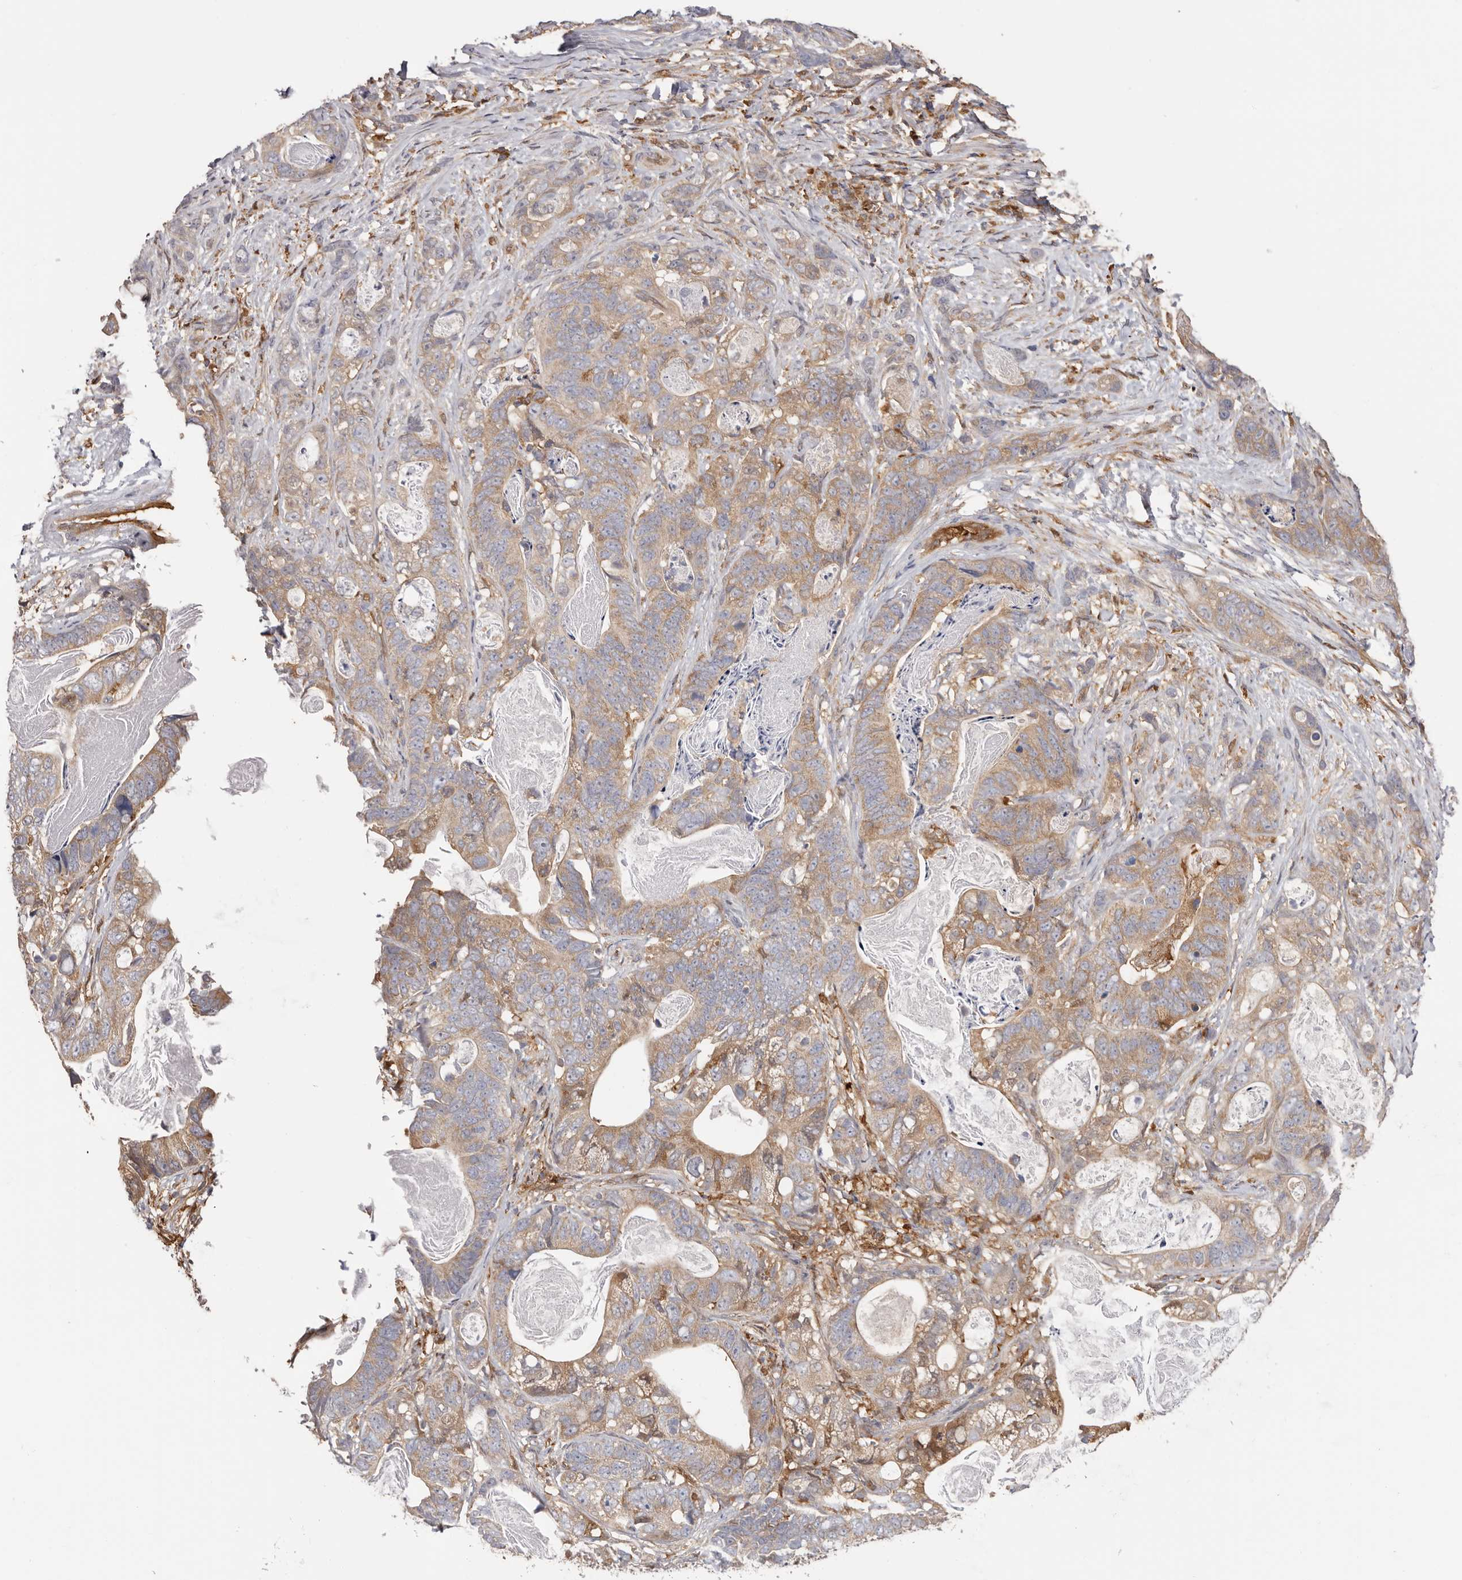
{"staining": {"intensity": "moderate", "quantity": "25%-75%", "location": "cytoplasmic/membranous"}, "tissue": "stomach cancer", "cell_type": "Tumor cells", "image_type": "cancer", "snomed": [{"axis": "morphology", "description": "Normal tissue, NOS"}, {"axis": "morphology", "description": "Adenocarcinoma, NOS"}, {"axis": "topography", "description": "Stomach"}], "caption": "Immunohistochemical staining of human stomach cancer exhibits moderate cytoplasmic/membranous protein positivity in approximately 25%-75% of tumor cells.", "gene": "LAP3", "patient": {"sex": "female", "age": 89}}